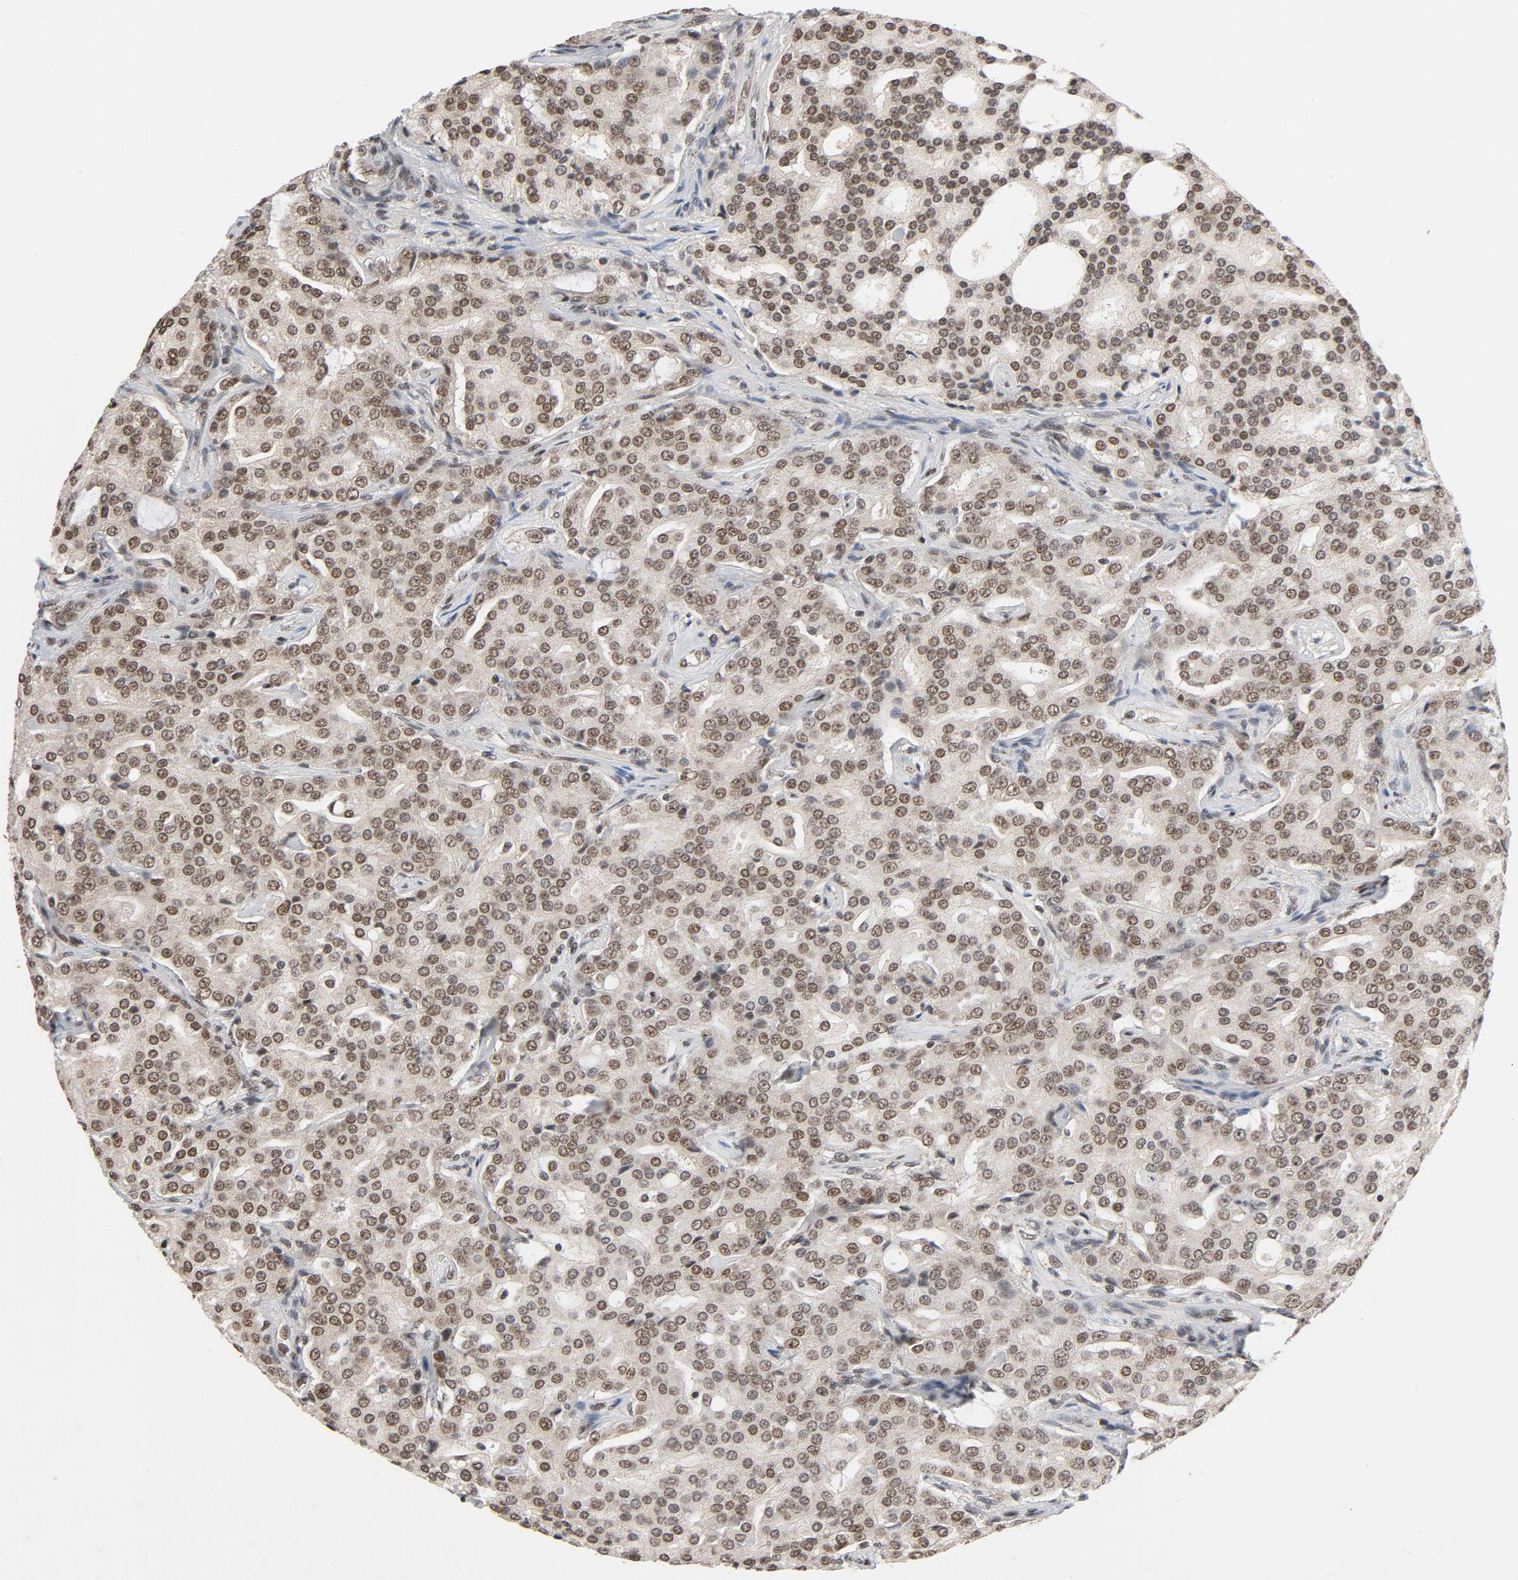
{"staining": {"intensity": "moderate", "quantity": ">75%", "location": "nuclear"}, "tissue": "prostate cancer", "cell_type": "Tumor cells", "image_type": "cancer", "snomed": [{"axis": "morphology", "description": "Adenocarcinoma, High grade"}, {"axis": "topography", "description": "Prostate"}], "caption": "Prostate cancer (high-grade adenocarcinoma) was stained to show a protein in brown. There is medium levels of moderate nuclear staining in about >75% of tumor cells.", "gene": "SMARCD1", "patient": {"sex": "male", "age": 72}}